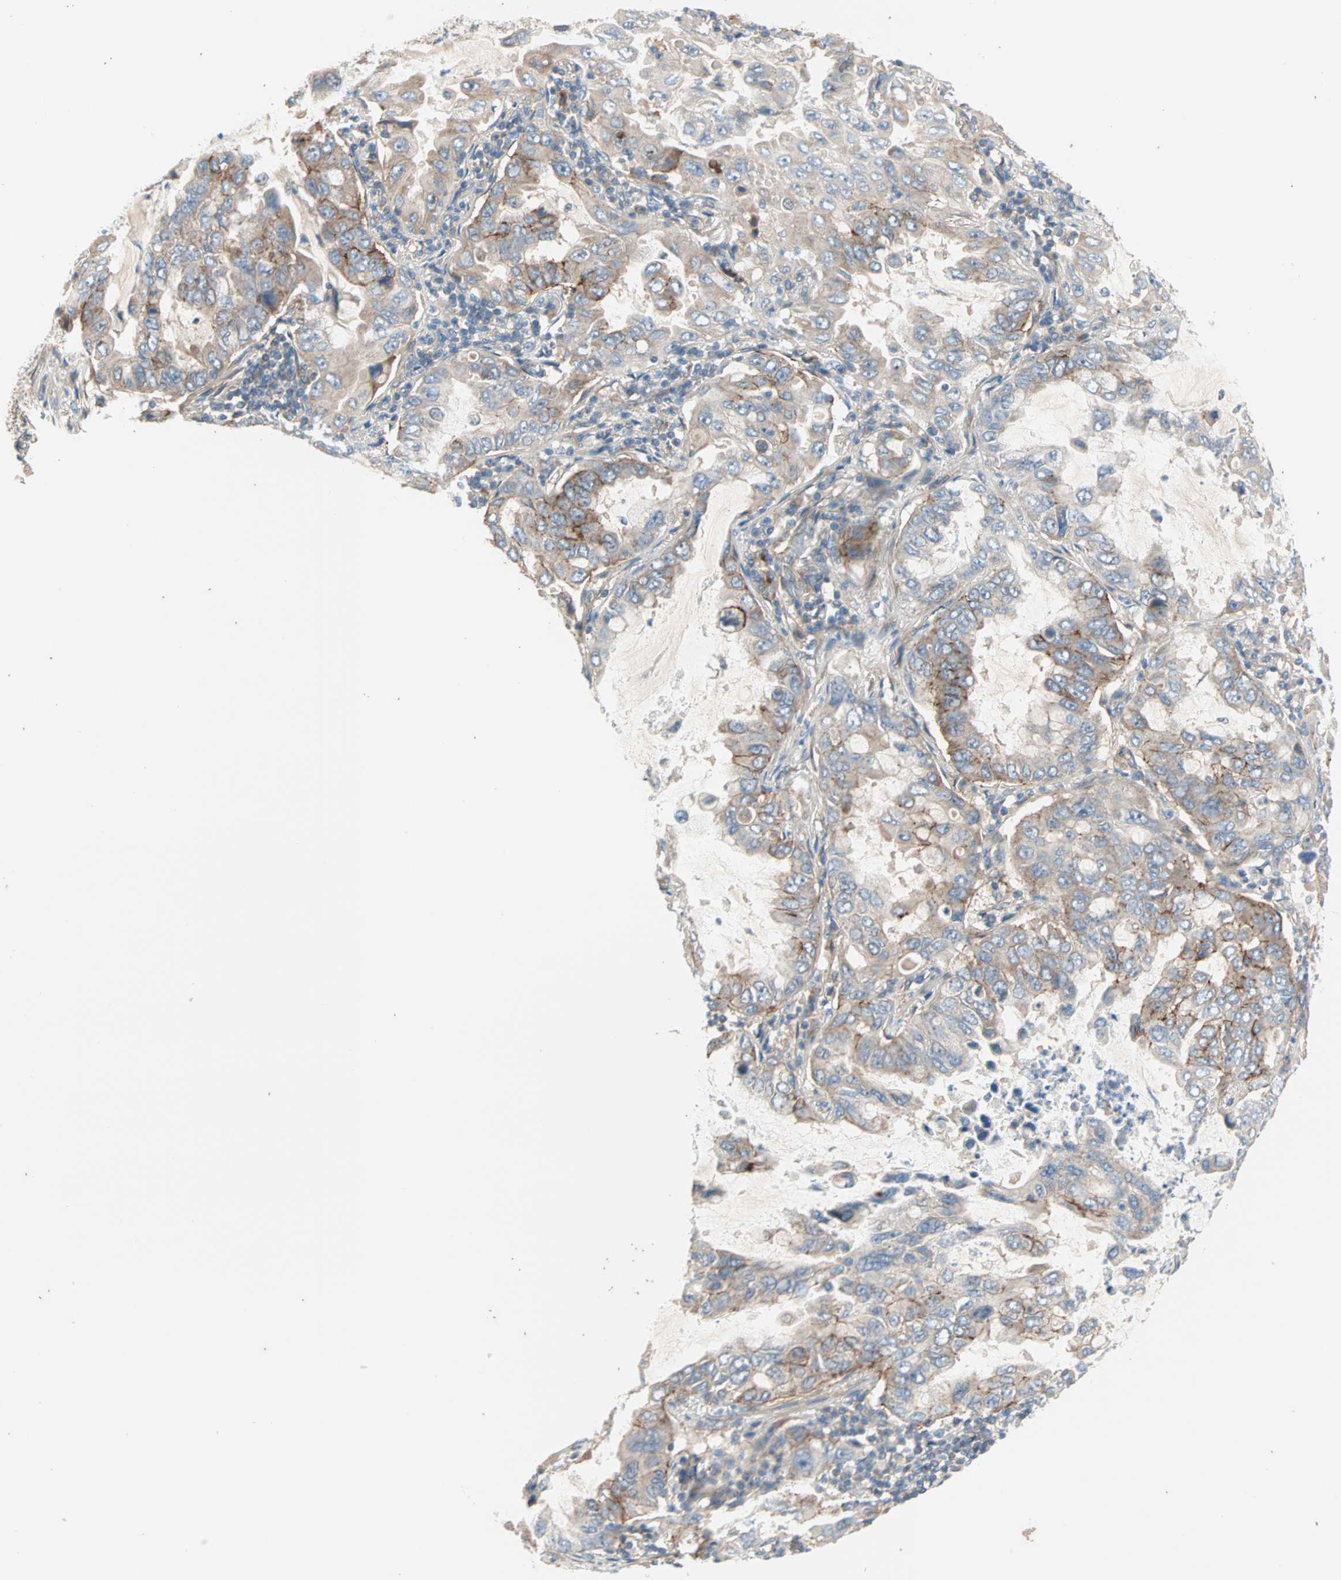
{"staining": {"intensity": "weak", "quantity": "25%-75%", "location": "cytoplasmic/membranous"}, "tissue": "lung cancer", "cell_type": "Tumor cells", "image_type": "cancer", "snomed": [{"axis": "morphology", "description": "Adenocarcinoma, NOS"}, {"axis": "topography", "description": "Lung"}], "caption": "High-magnification brightfield microscopy of lung adenocarcinoma stained with DAB (brown) and counterstained with hematoxylin (blue). tumor cells exhibit weak cytoplasmic/membranous staining is seen in approximately25%-75% of cells.", "gene": "PDE8A", "patient": {"sex": "male", "age": 64}}